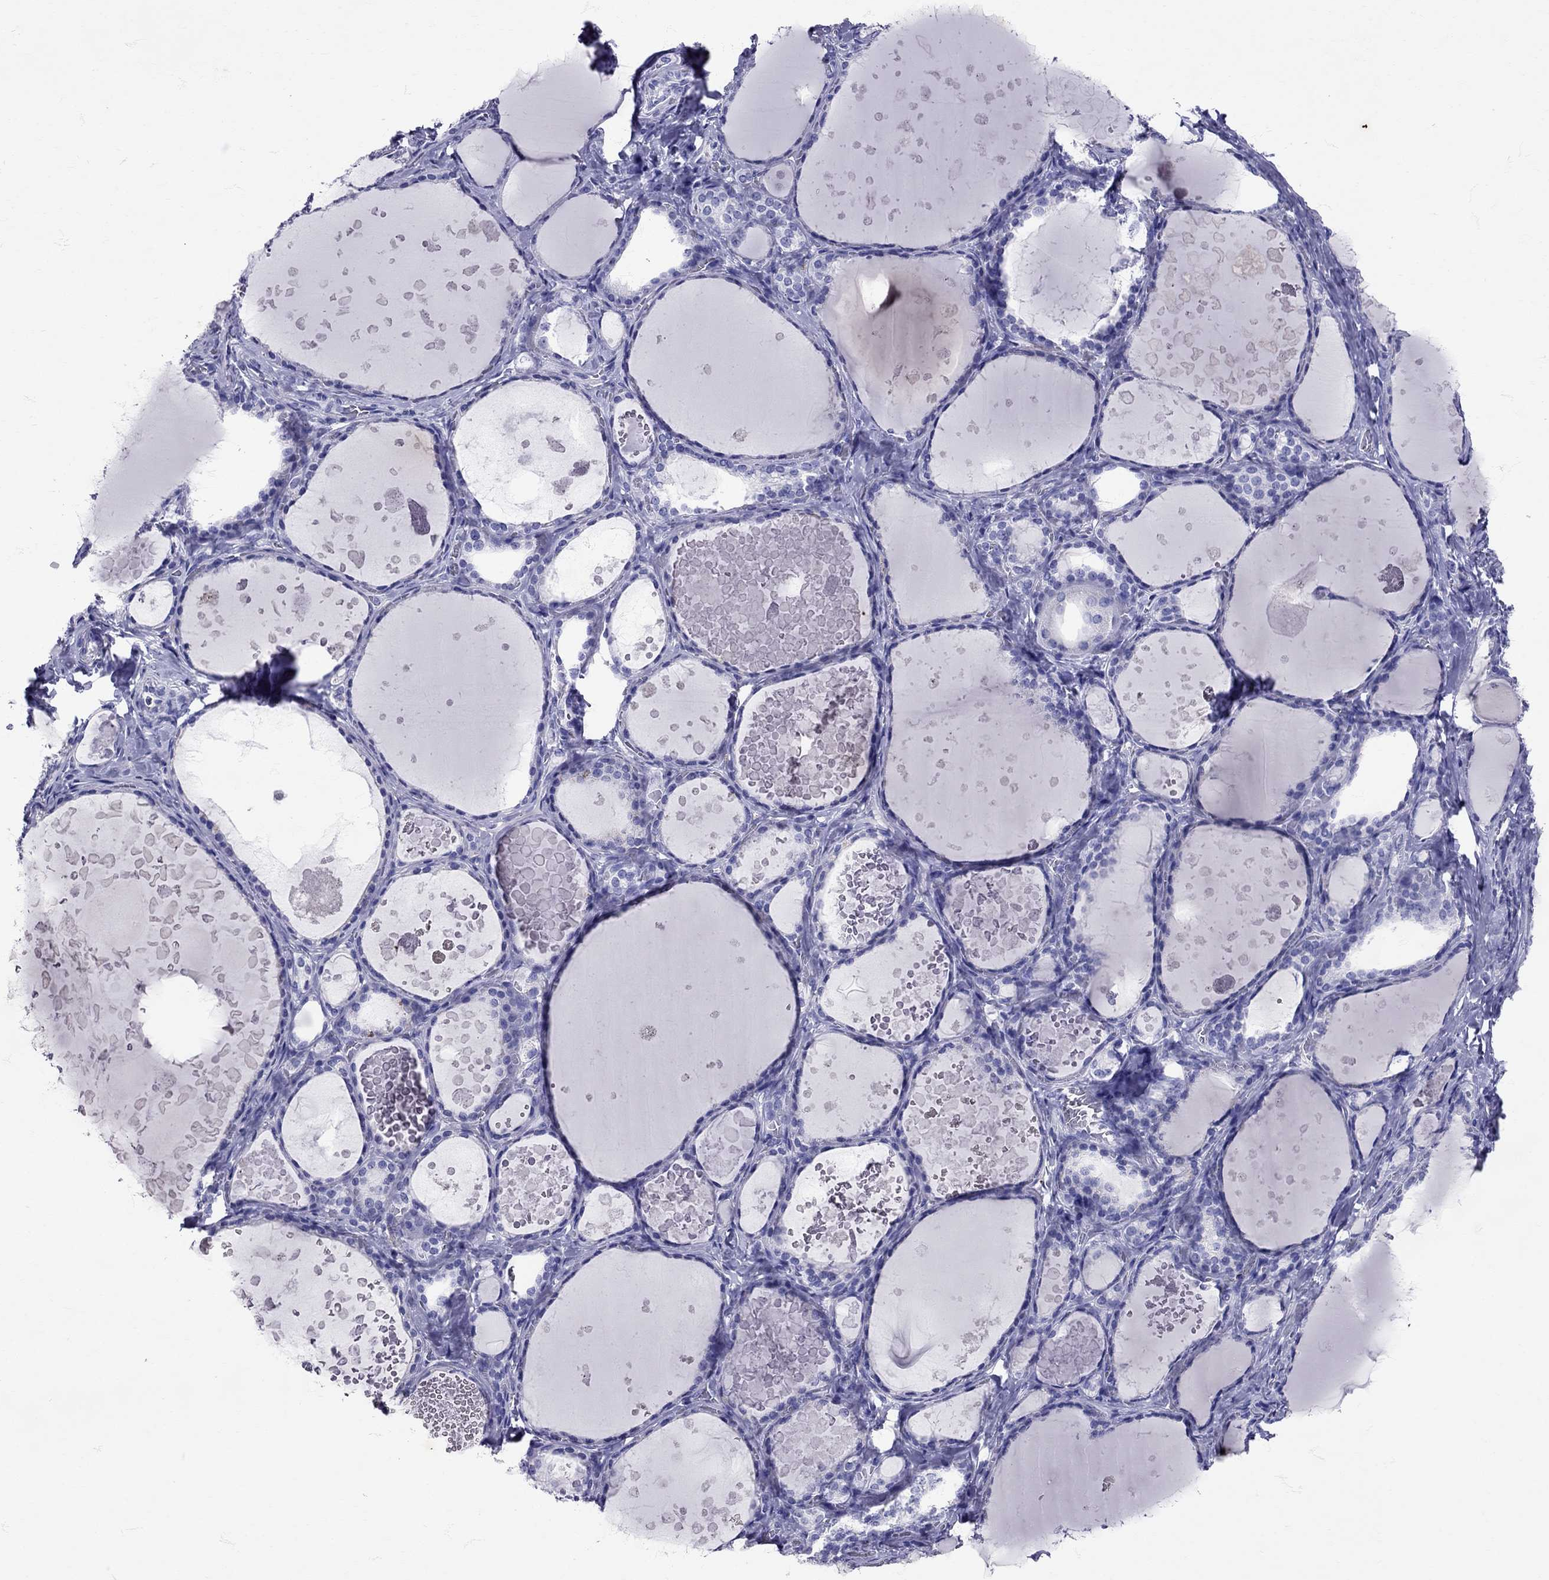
{"staining": {"intensity": "negative", "quantity": "none", "location": "none"}, "tissue": "thyroid gland", "cell_type": "Glandular cells", "image_type": "normal", "snomed": [{"axis": "morphology", "description": "Normal tissue, NOS"}, {"axis": "topography", "description": "Thyroid gland"}], "caption": "IHC histopathology image of normal thyroid gland: human thyroid gland stained with DAB shows no significant protein expression in glandular cells.", "gene": "AVP", "patient": {"sex": "female", "age": 56}}